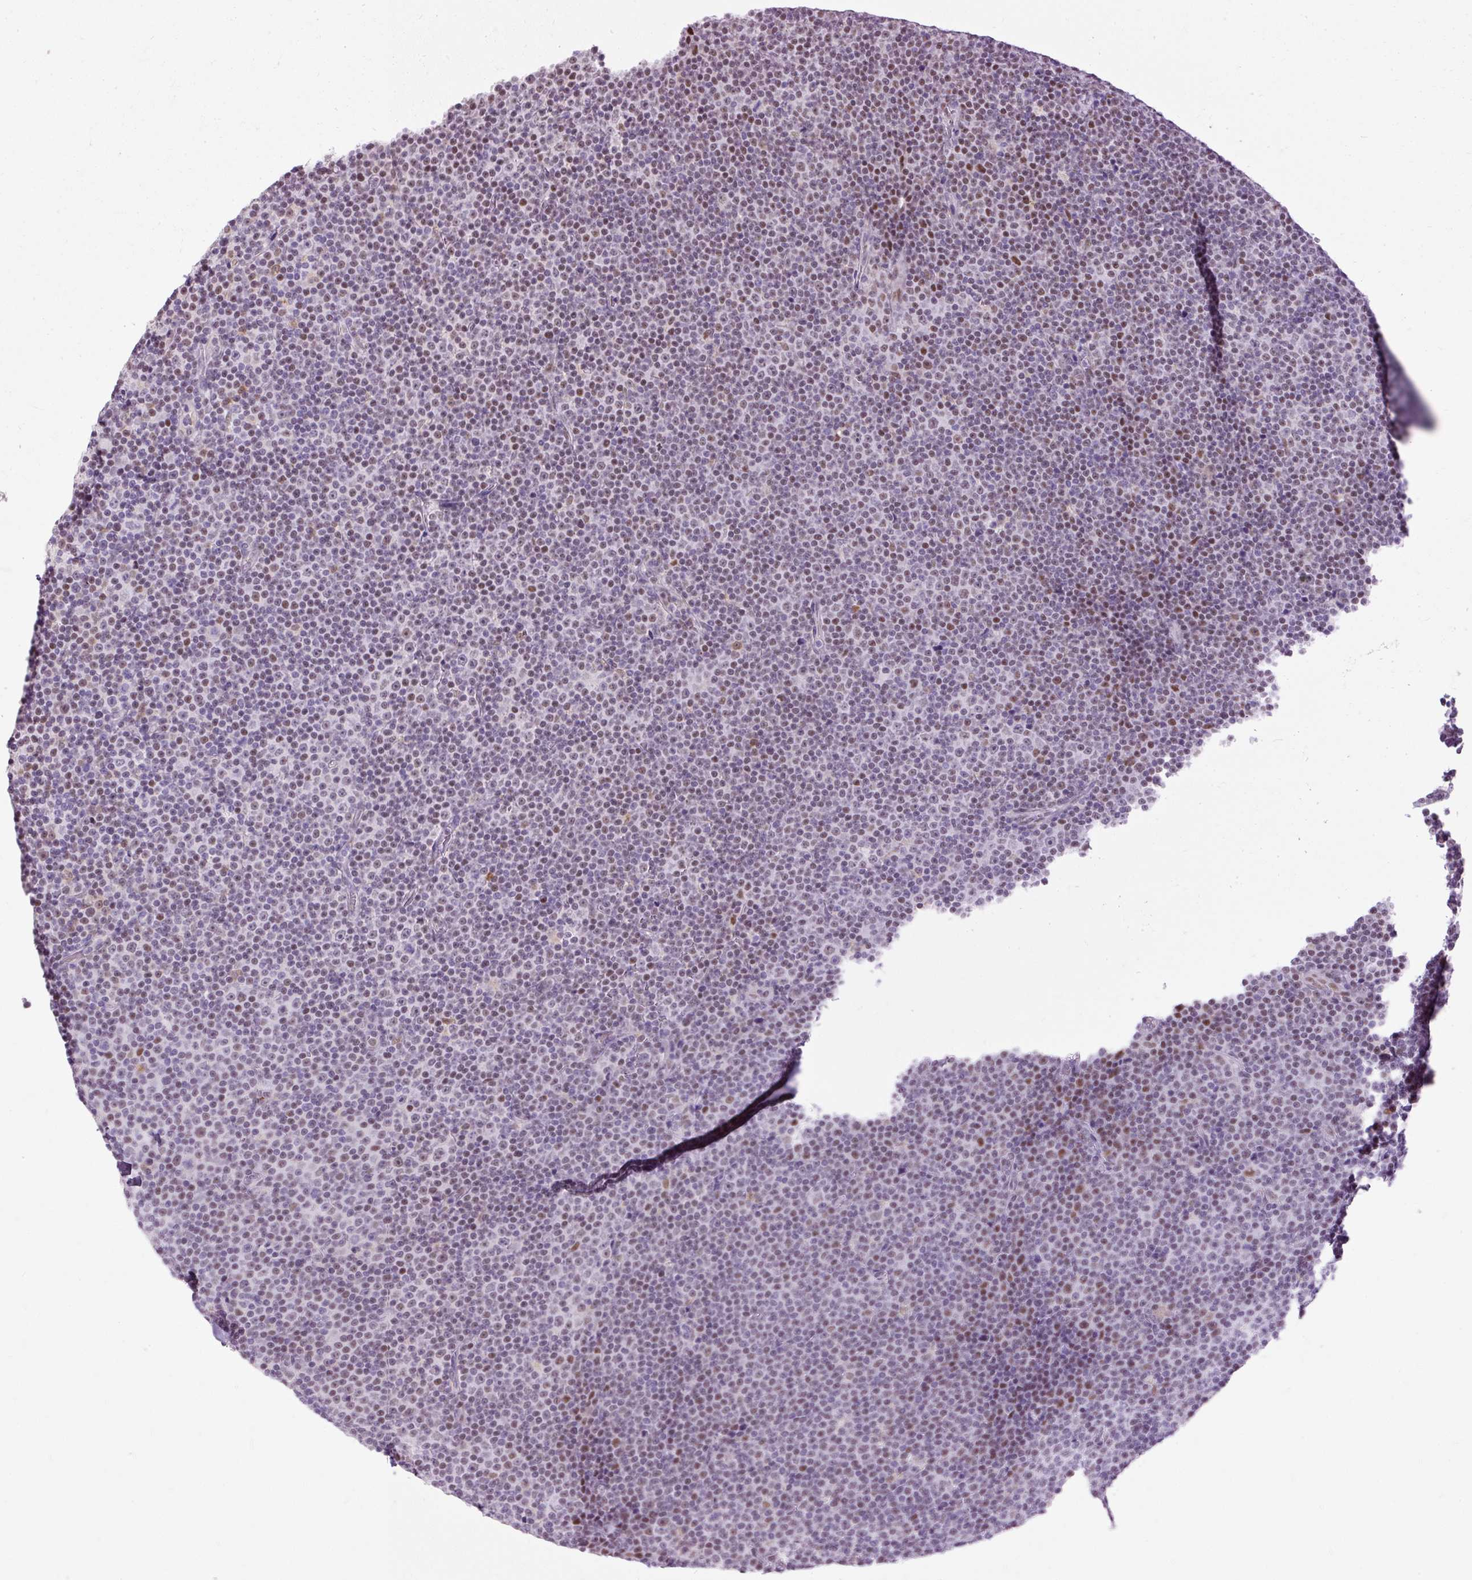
{"staining": {"intensity": "moderate", "quantity": "25%-75%", "location": "nuclear"}, "tissue": "lymphoma", "cell_type": "Tumor cells", "image_type": "cancer", "snomed": [{"axis": "morphology", "description": "Malignant lymphoma, non-Hodgkin's type, Low grade"}, {"axis": "topography", "description": "Lymph node"}], "caption": "Protein staining of lymphoma tissue exhibits moderate nuclear staining in approximately 25%-75% of tumor cells.", "gene": "PDE6B", "patient": {"sex": "female", "age": 67}}